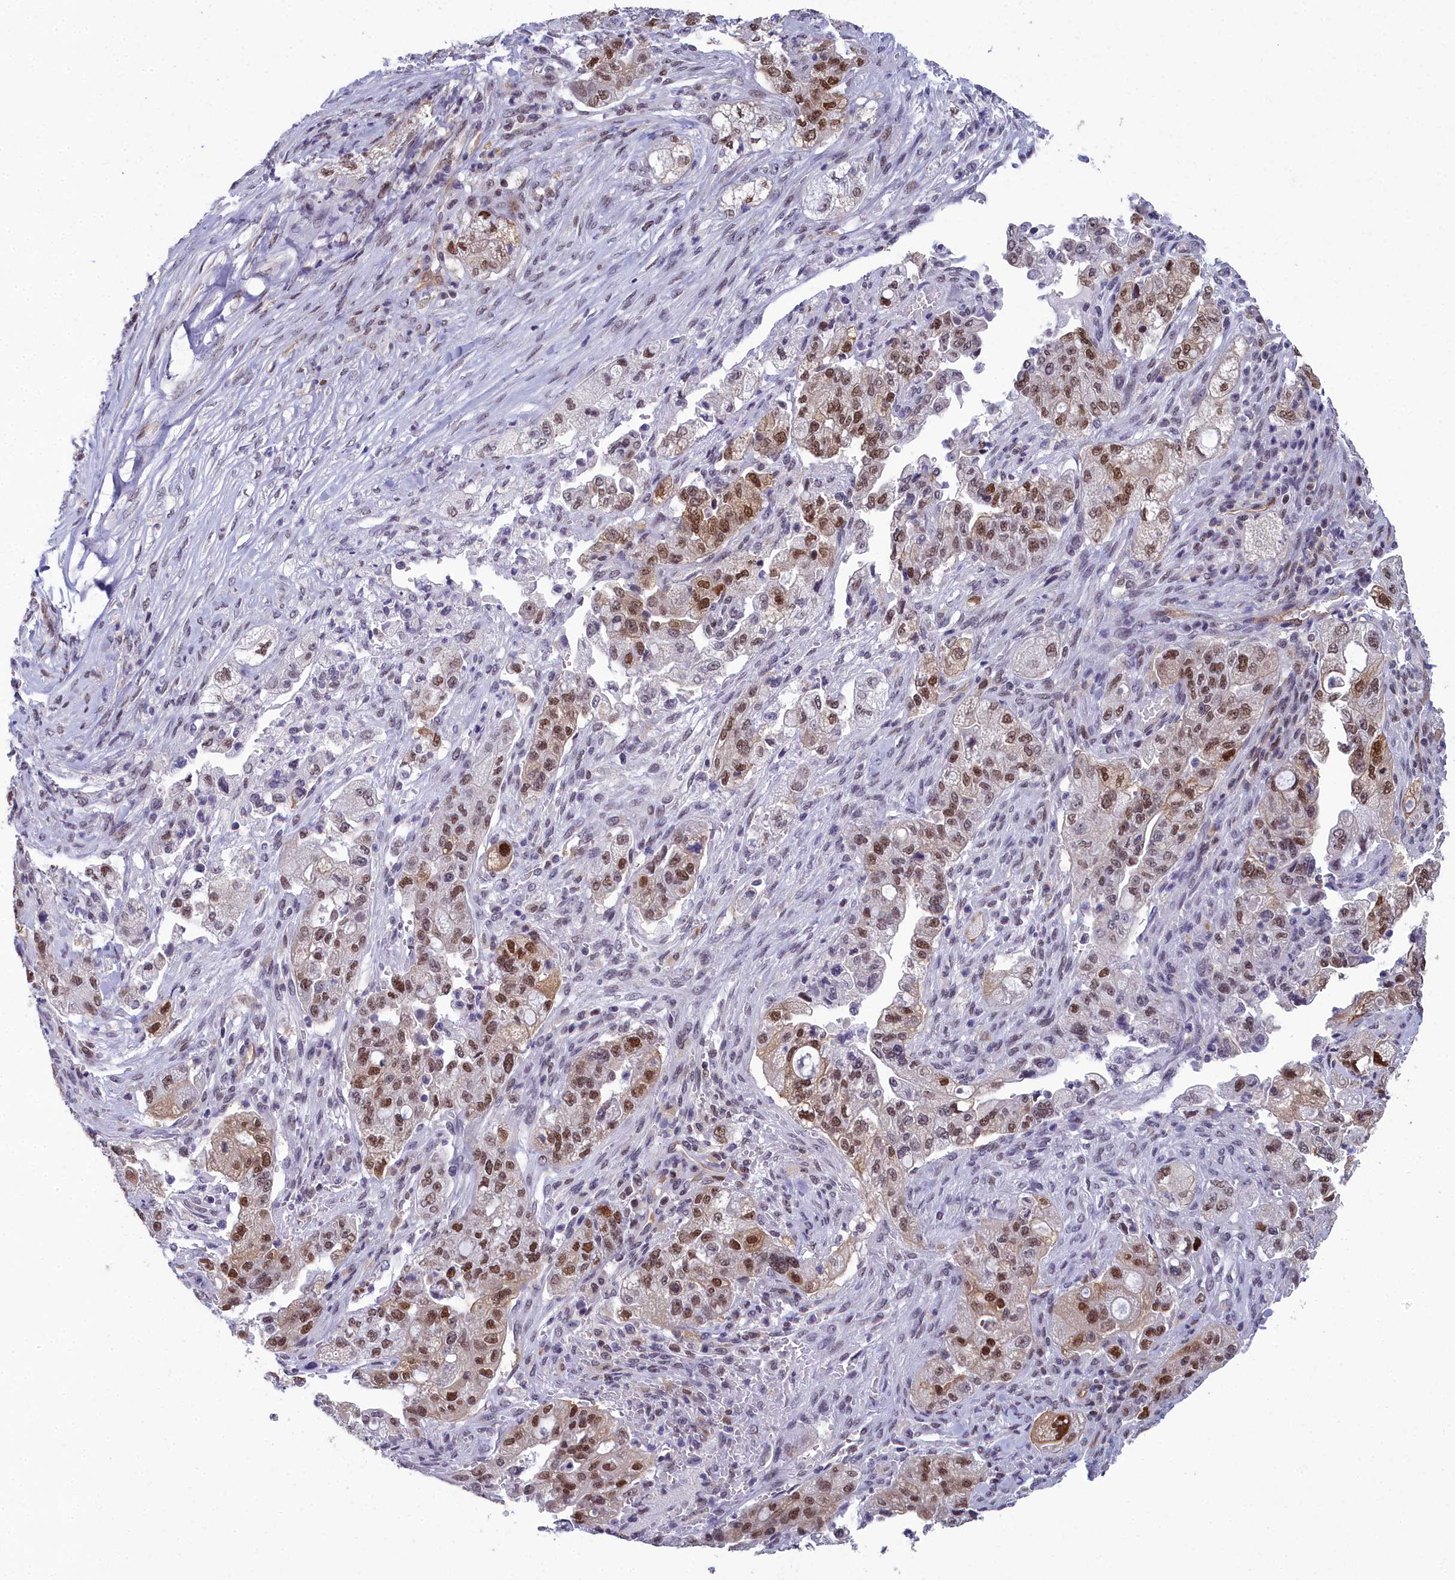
{"staining": {"intensity": "strong", "quantity": ">75%", "location": "cytoplasmic/membranous,nuclear"}, "tissue": "pancreatic cancer", "cell_type": "Tumor cells", "image_type": "cancer", "snomed": [{"axis": "morphology", "description": "Adenocarcinoma, NOS"}, {"axis": "topography", "description": "Pancreas"}], "caption": "High-power microscopy captured an immunohistochemistry histopathology image of adenocarcinoma (pancreatic), revealing strong cytoplasmic/membranous and nuclear positivity in approximately >75% of tumor cells.", "gene": "CCDC97", "patient": {"sex": "female", "age": 78}}